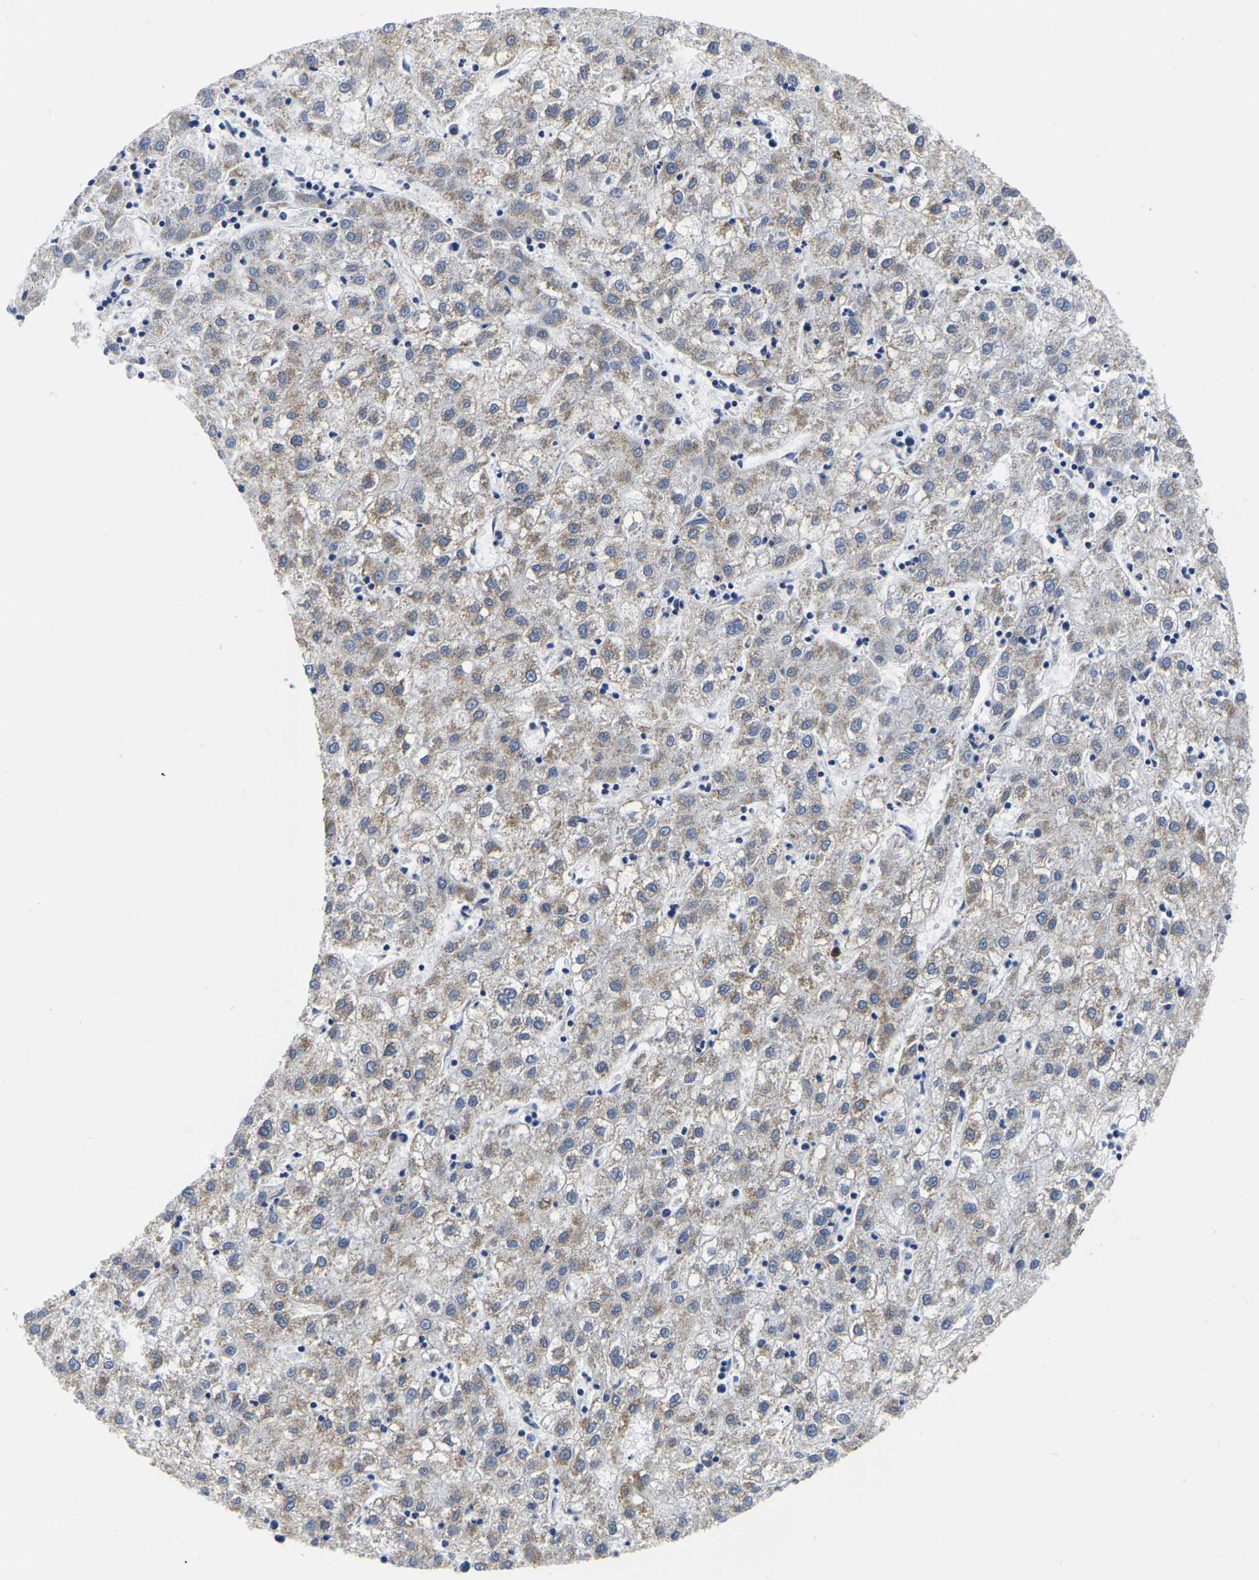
{"staining": {"intensity": "weak", "quantity": "25%-75%", "location": "cytoplasmic/membranous"}, "tissue": "liver cancer", "cell_type": "Tumor cells", "image_type": "cancer", "snomed": [{"axis": "morphology", "description": "Carcinoma, Hepatocellular, NOS"}, {"axis": "topography", "description": "Liver"}], "caption": "Immunohistochemistry photomicrograph of liver hepatocellular carcinoma stained for a protein (brown), which displays low levels of weak cytoplasmic/membranous expression in about 25%-75% of tumor cells.", "gene": "PDLIM7", "patient": {"sex": "male", "age": 72}}